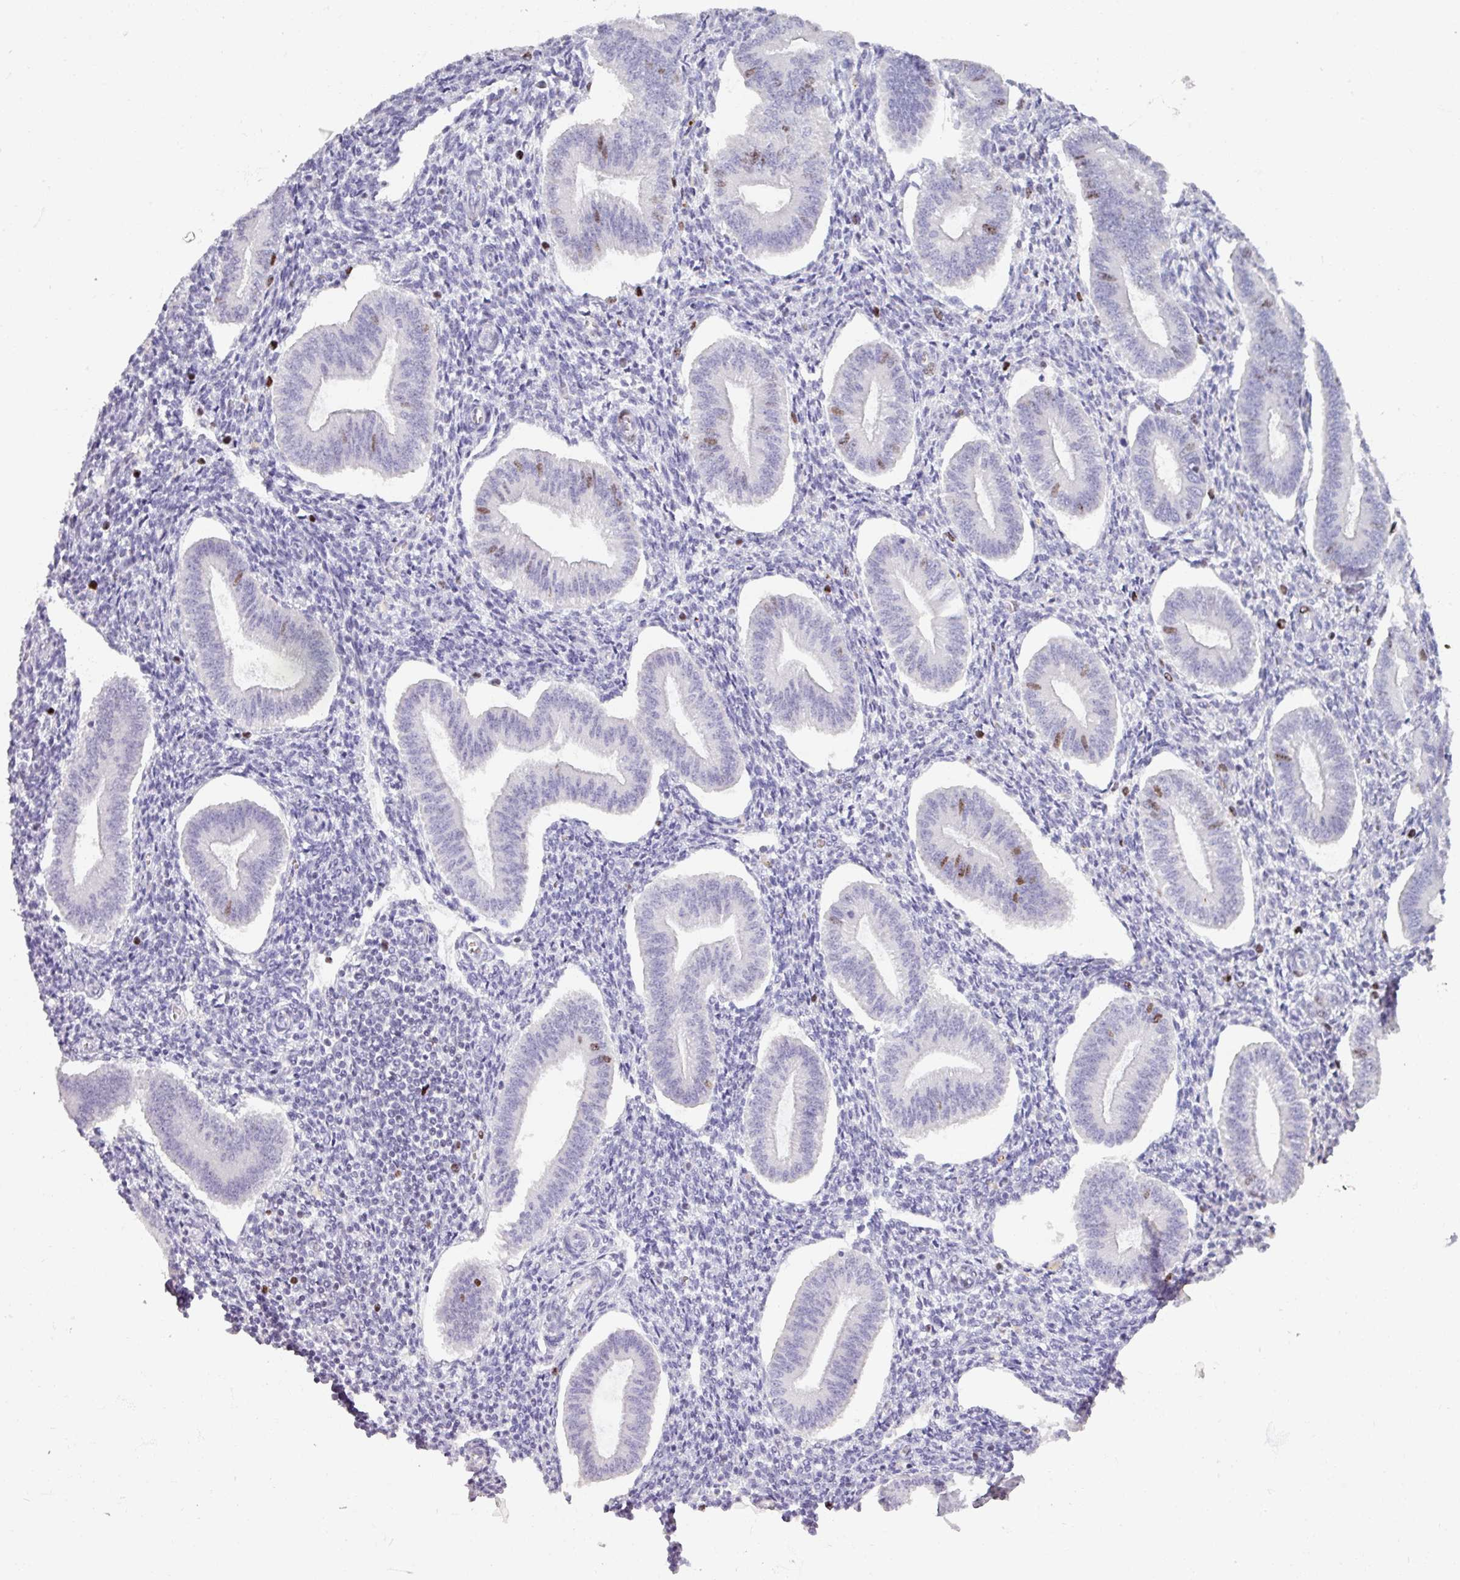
{"staining": {"intensity": "negative", "quantity": "none", "location": "none"}, "tissue": "endometrium", "cell_type": "Cells in endometrial stroma", "image_type": "normal", "snomed": [{"axis": "morphology", "description": "Normal tissue, NOS"}, {"axis": "topography", "description": "Endometrium"}], "caption": "Immunohistochemistry of benign human endometrium exhibits no staining in cells in endometrial stroma.", "gene": "ATAD2", "patient": {"sex": "female", "age": 34}}